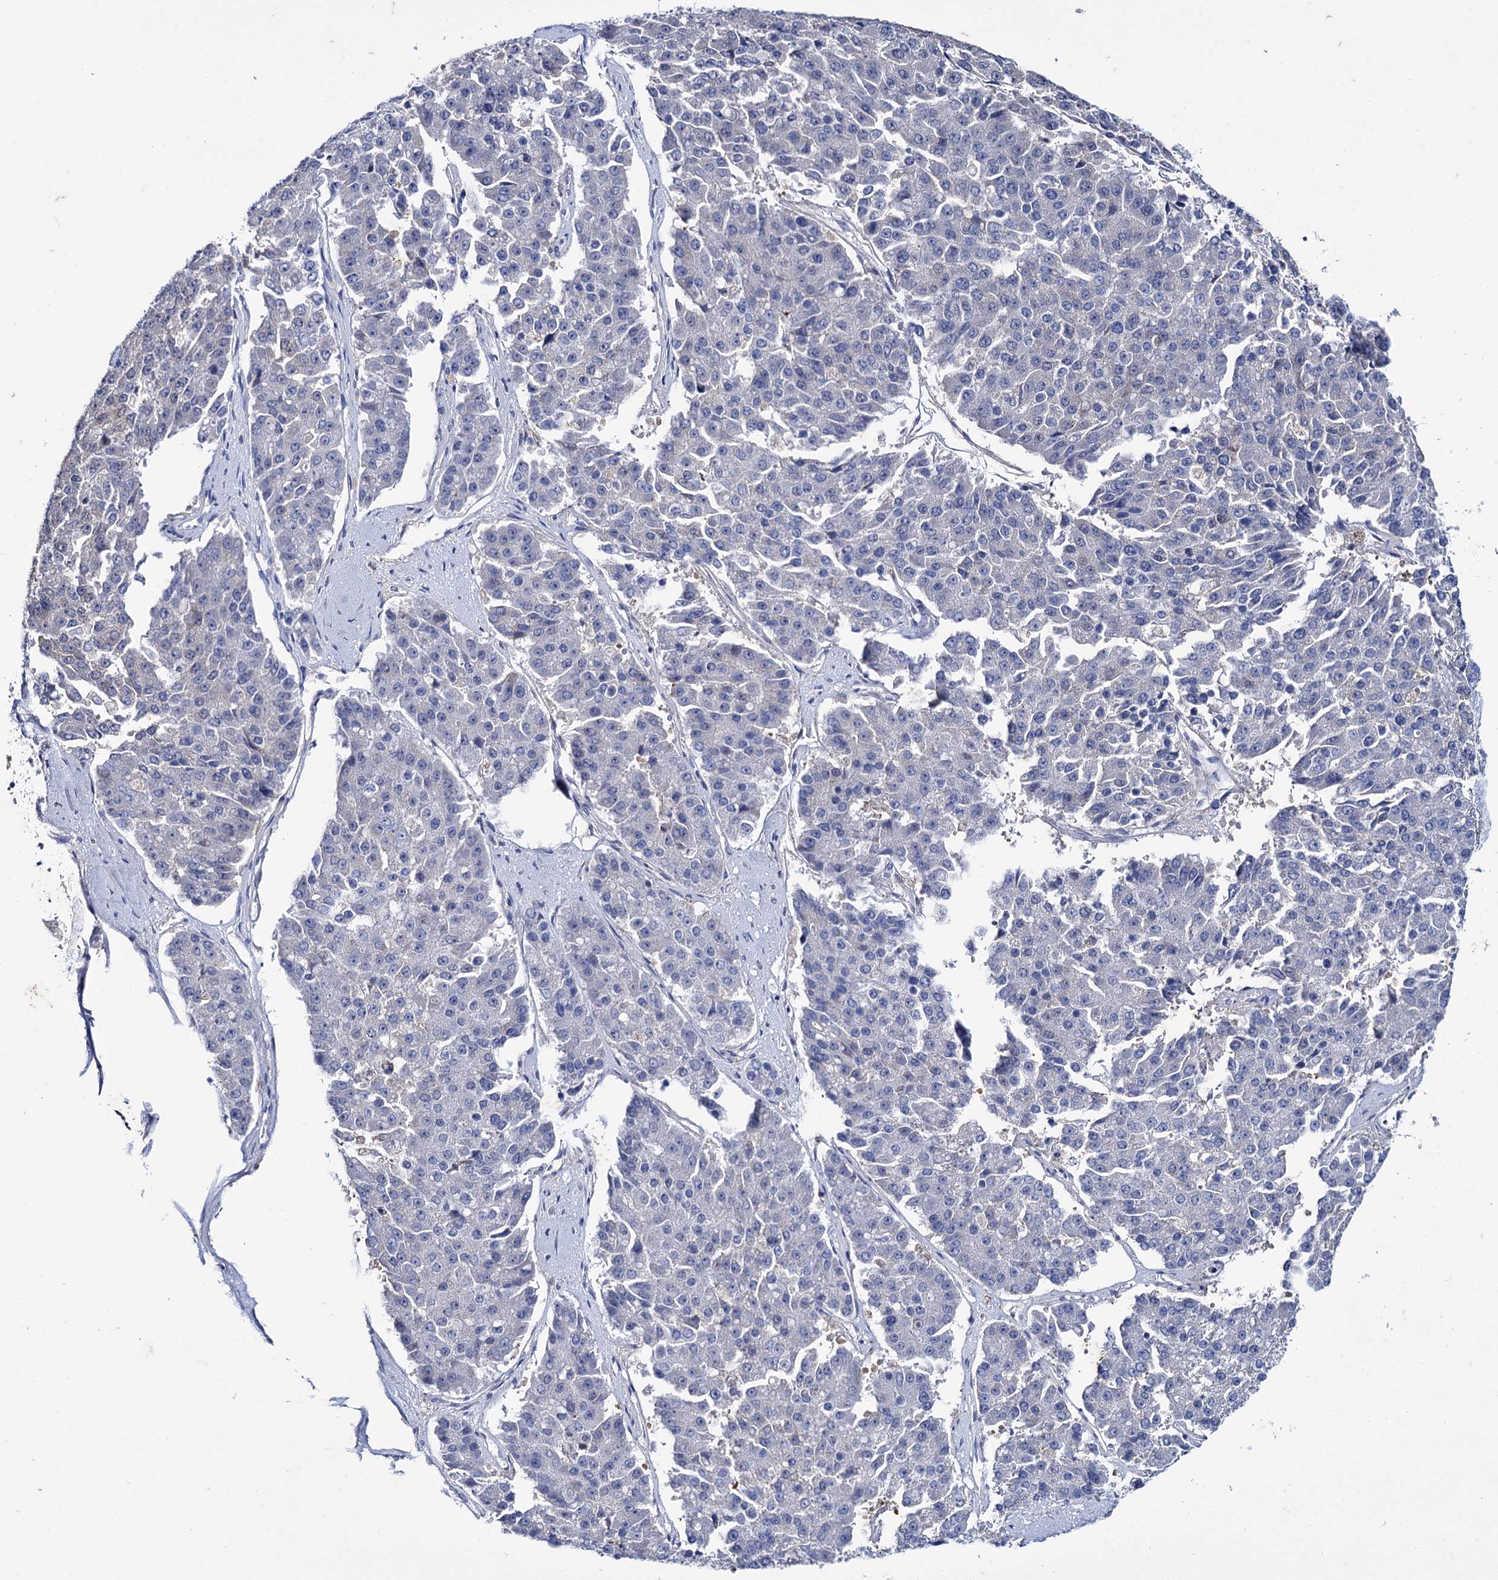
{"staining": {"intensity": "negative", "quantity": "none", "location": "none"}, "tissue": "pancreatic cancer", "cell_type": "Tumor cells", "image_type": "cancer", "snomed": [{"axis": "morphology", "description": "Adenocarcinoma, NOS"}, {"axis": "topography", "description": "Pancreas"}], "caption": "DAB (3,3'-diaminobenzidine) immunohistochemical staining of pancreatic adenocarcinoma demonstrates no significant expression in tumor cells.", "gene": "MID1IP1", "patient": {"sex": "male", "age": 50}}